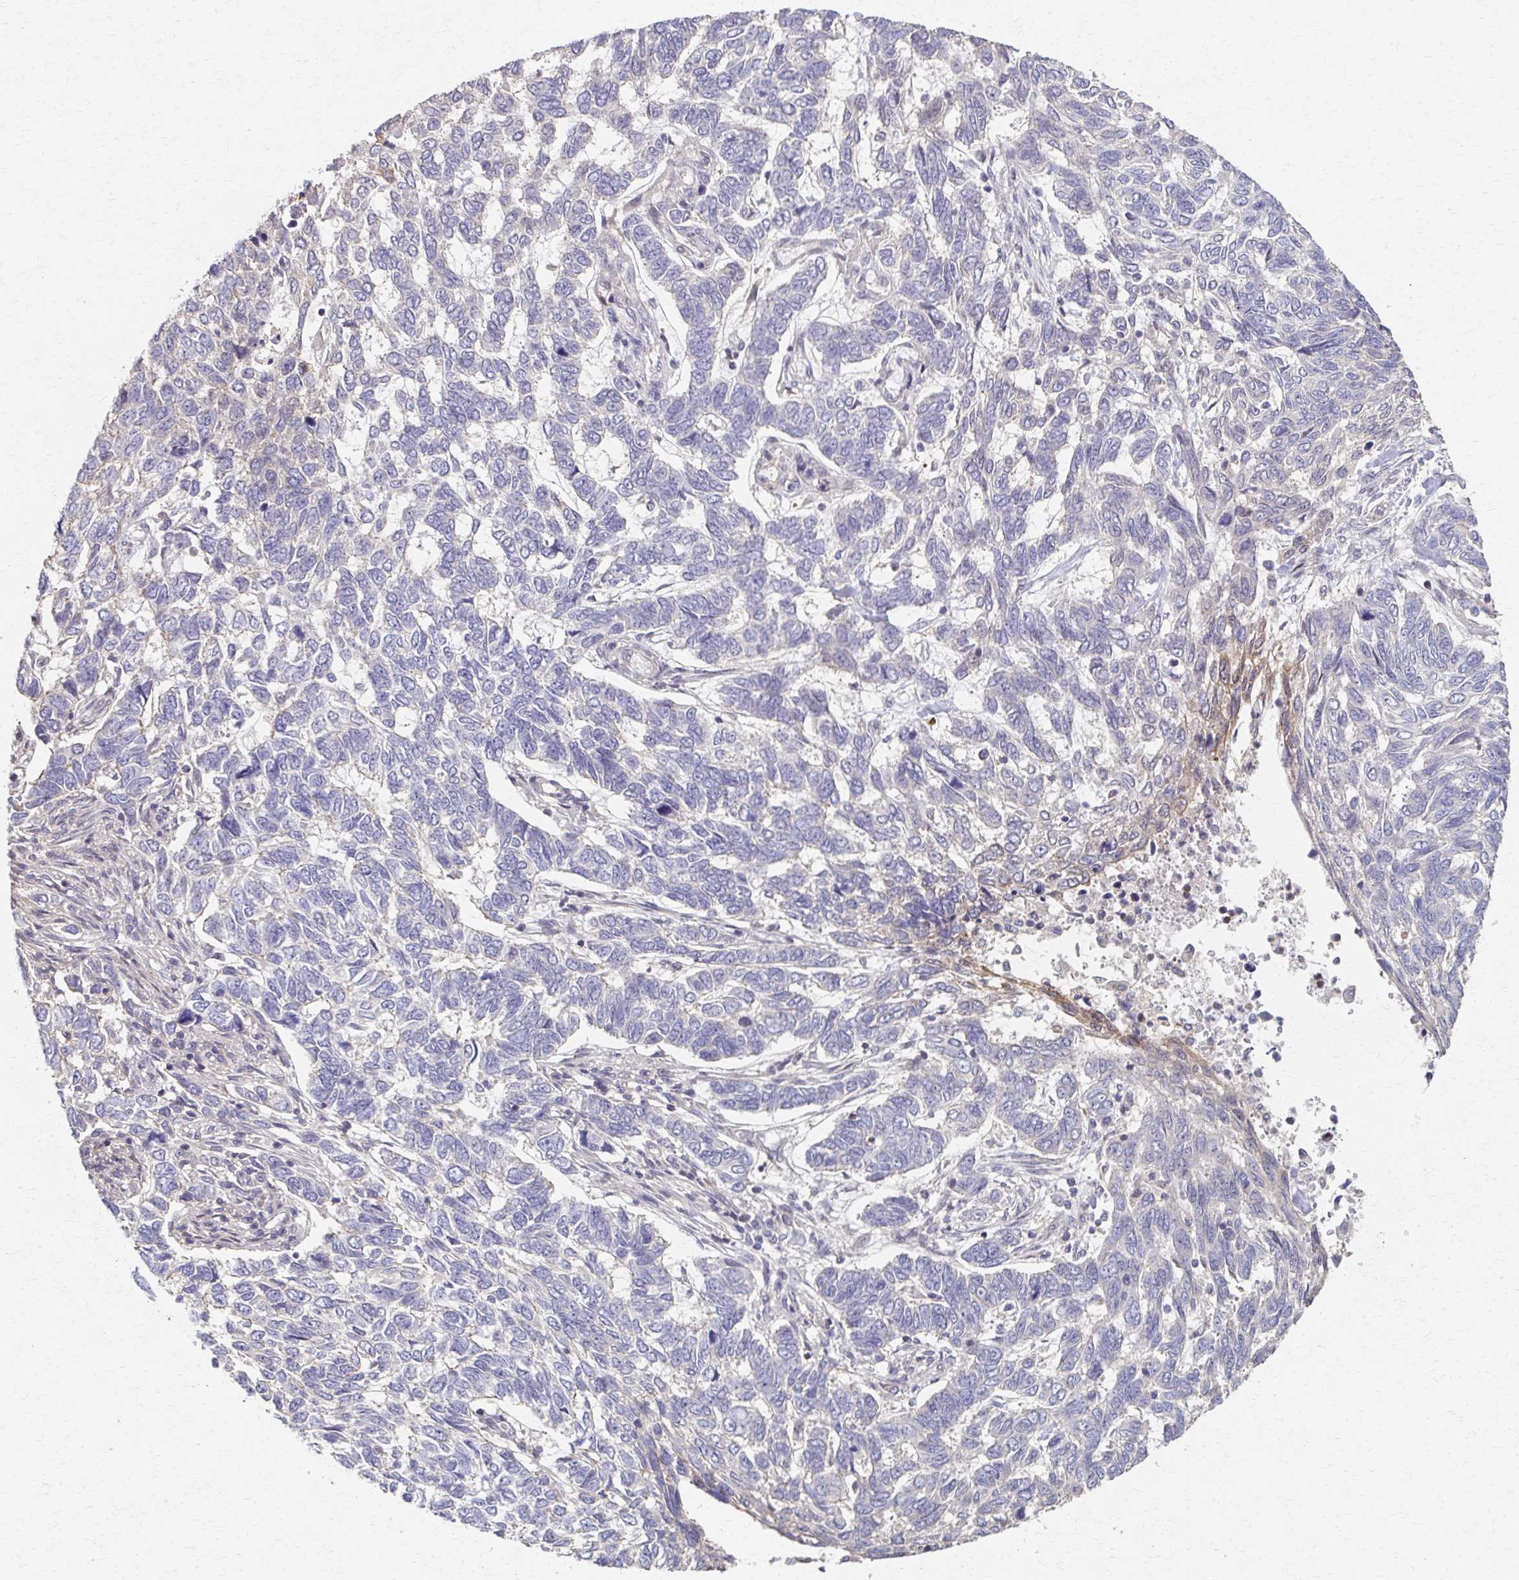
{"staining": {"intensity": "negative", "quantity": "none", "location": "none"}, "tissue": "skin cancer", "cell_type": "Tumor cells", "image_type": "cancer", "snomed": [{"axis": "morphology", "description": "Basal cell carcinoma"}, {"axis": "topography", "description": "Skin"}], "caption": "DAB immunohistochemical staining of human skin basal cell carcinoma exhibits no significant expression in tumor cells.", "gene": "EOLA2", "patient": {"sex": "female", "age": 65}}